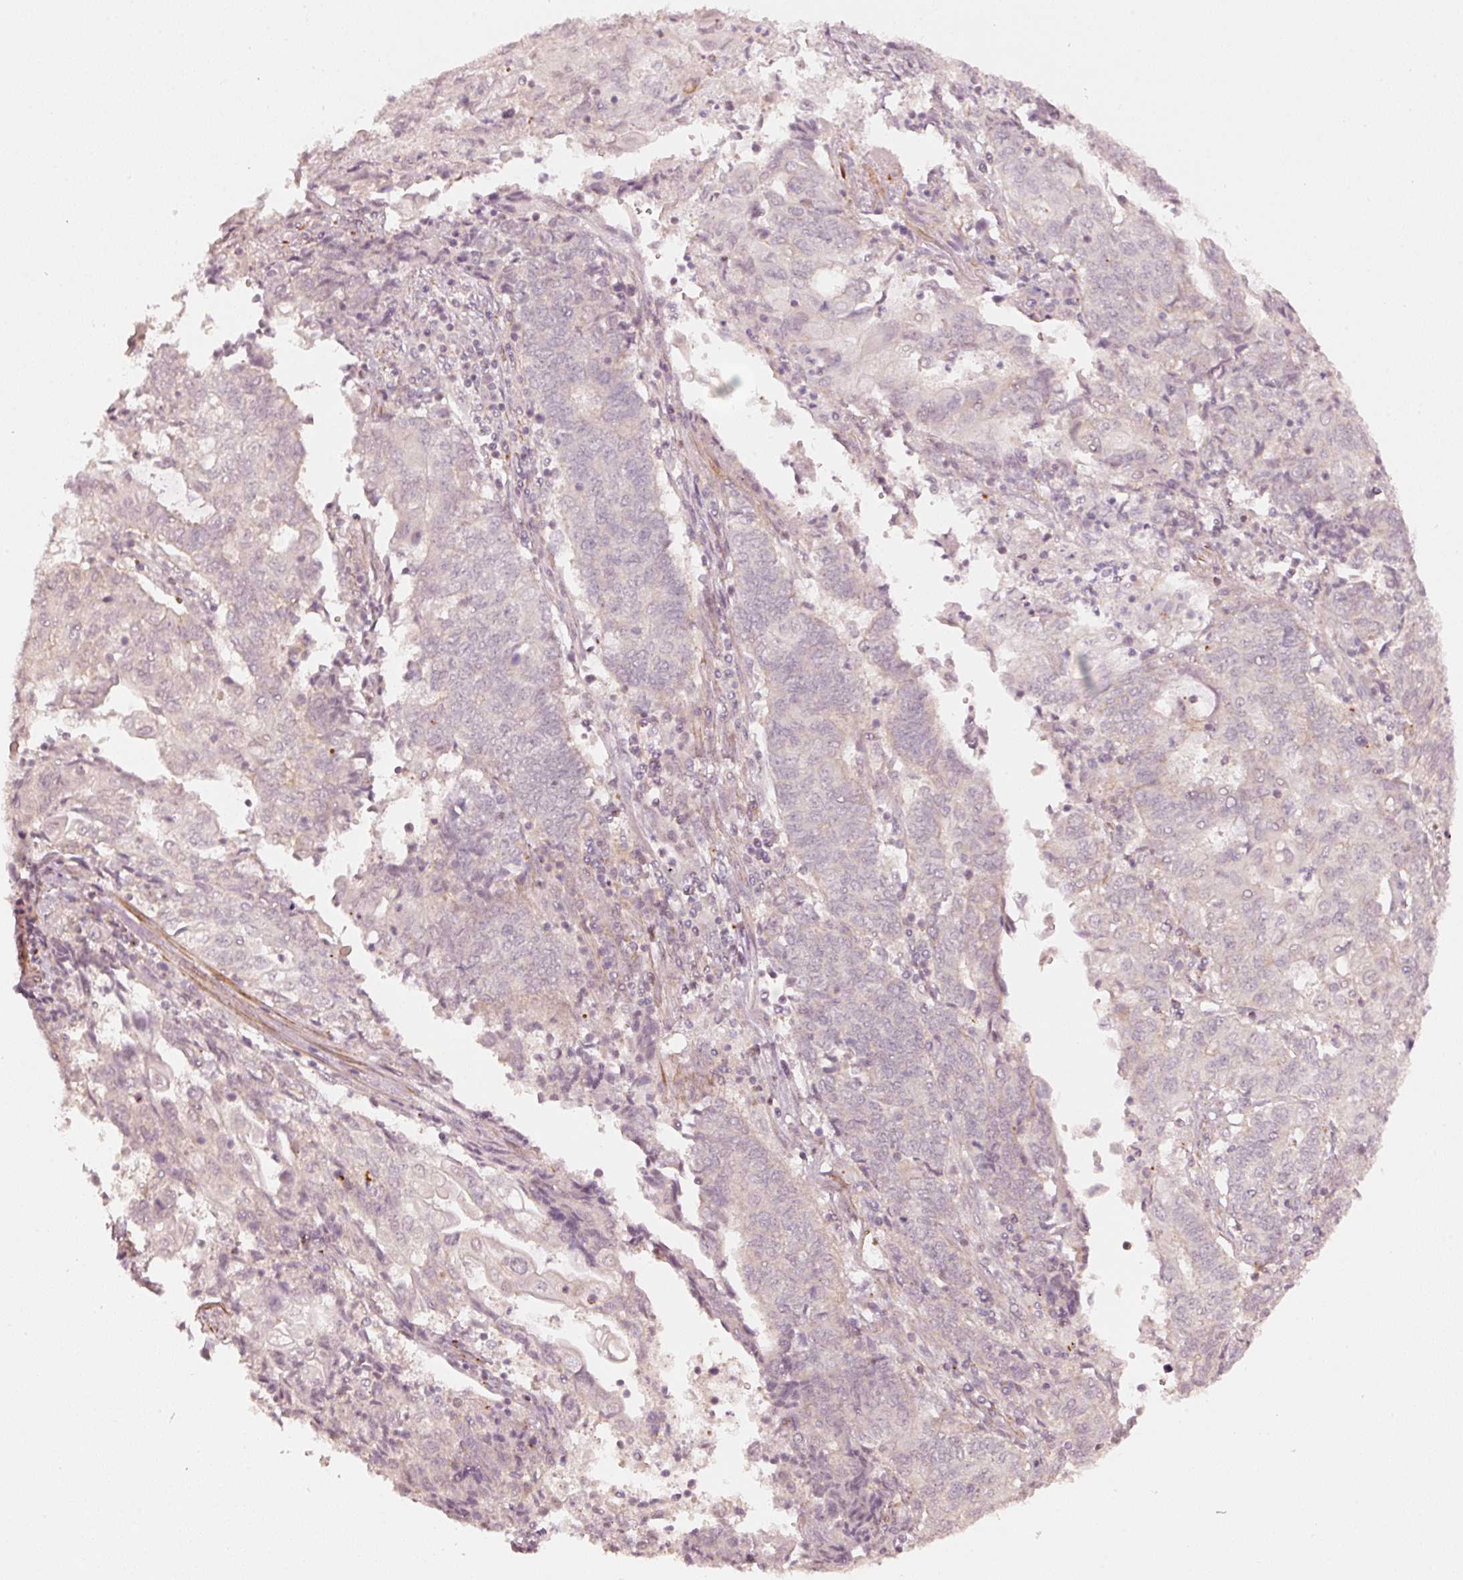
{"staining": {"intensity": "negative", "quantity": "none", "location": "none"}, "tissue": "endometrial cancer", "cell_type": "Tumor cells", "image_type": "cancer", "snomed": [{"axis": "morphology", "description": "Adenocarcinoma, NOS"}, {"axis": "topography", "description": "Endometrium"}], "caption": "The immunohistochemistry photomicrograph has no significant positivity in tumor cells of endometrial cancer (adenocarcinoma) tissue.", "gene": "ARHGAP22", "patient": {"sex": "female", "age": 54}}